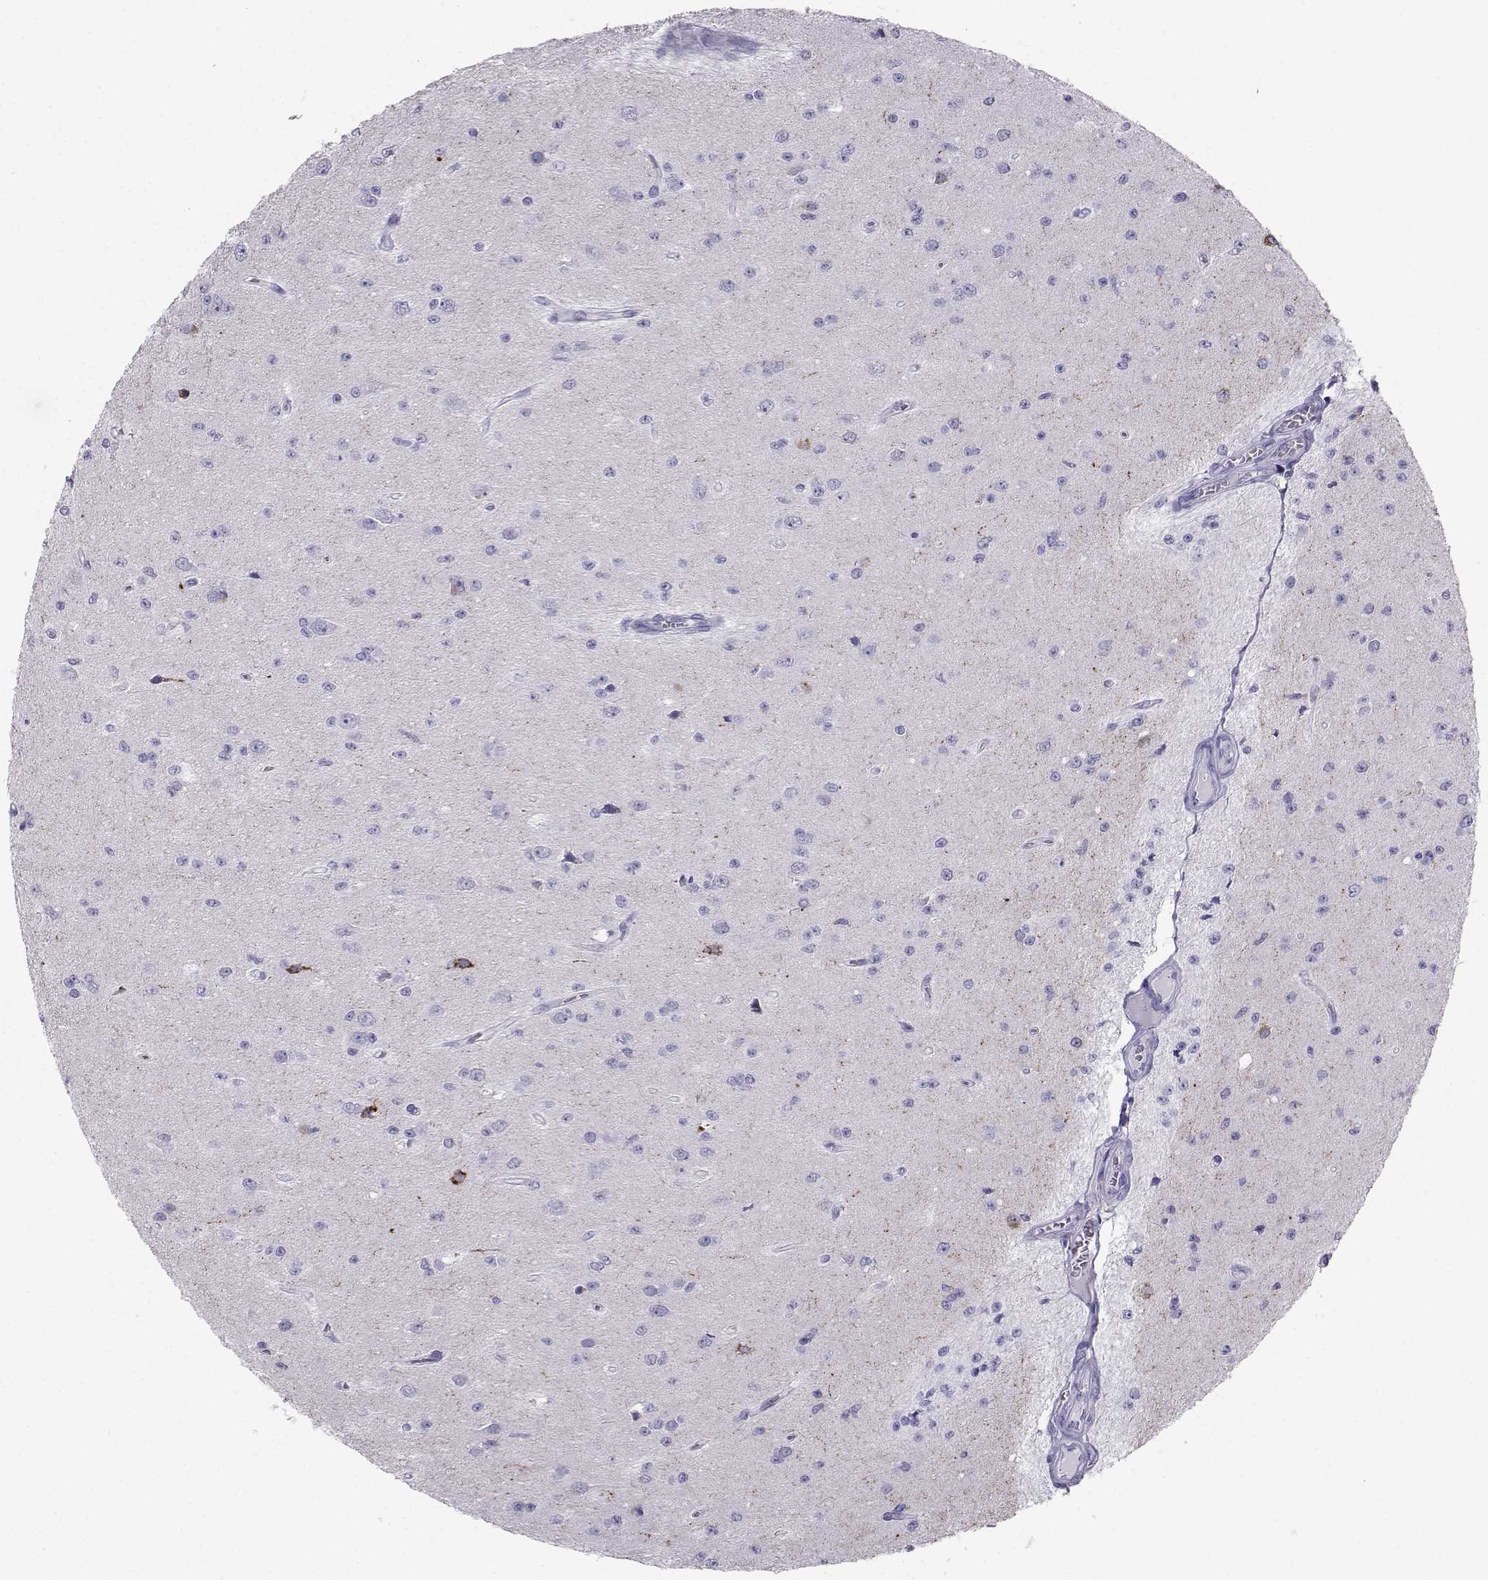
{"staining": {"intensity": "negative", "quantity": "none", "location": "none"}, "tissue": "glioma", "cell_type": "Tumor cells", "image_type": "cancer", "snomed": [{"axis": "morphology", "description": "Glioma, malignant, Low grade"}, {"axis": "topography", "description": "Brain"}], "caption": "Immunohistochemical staining of human malignant glioma (low-grade) demonstrates no significant staining in tumor cells.", "gene": "SST", "patient": {"sex": "female", "age": 45}}